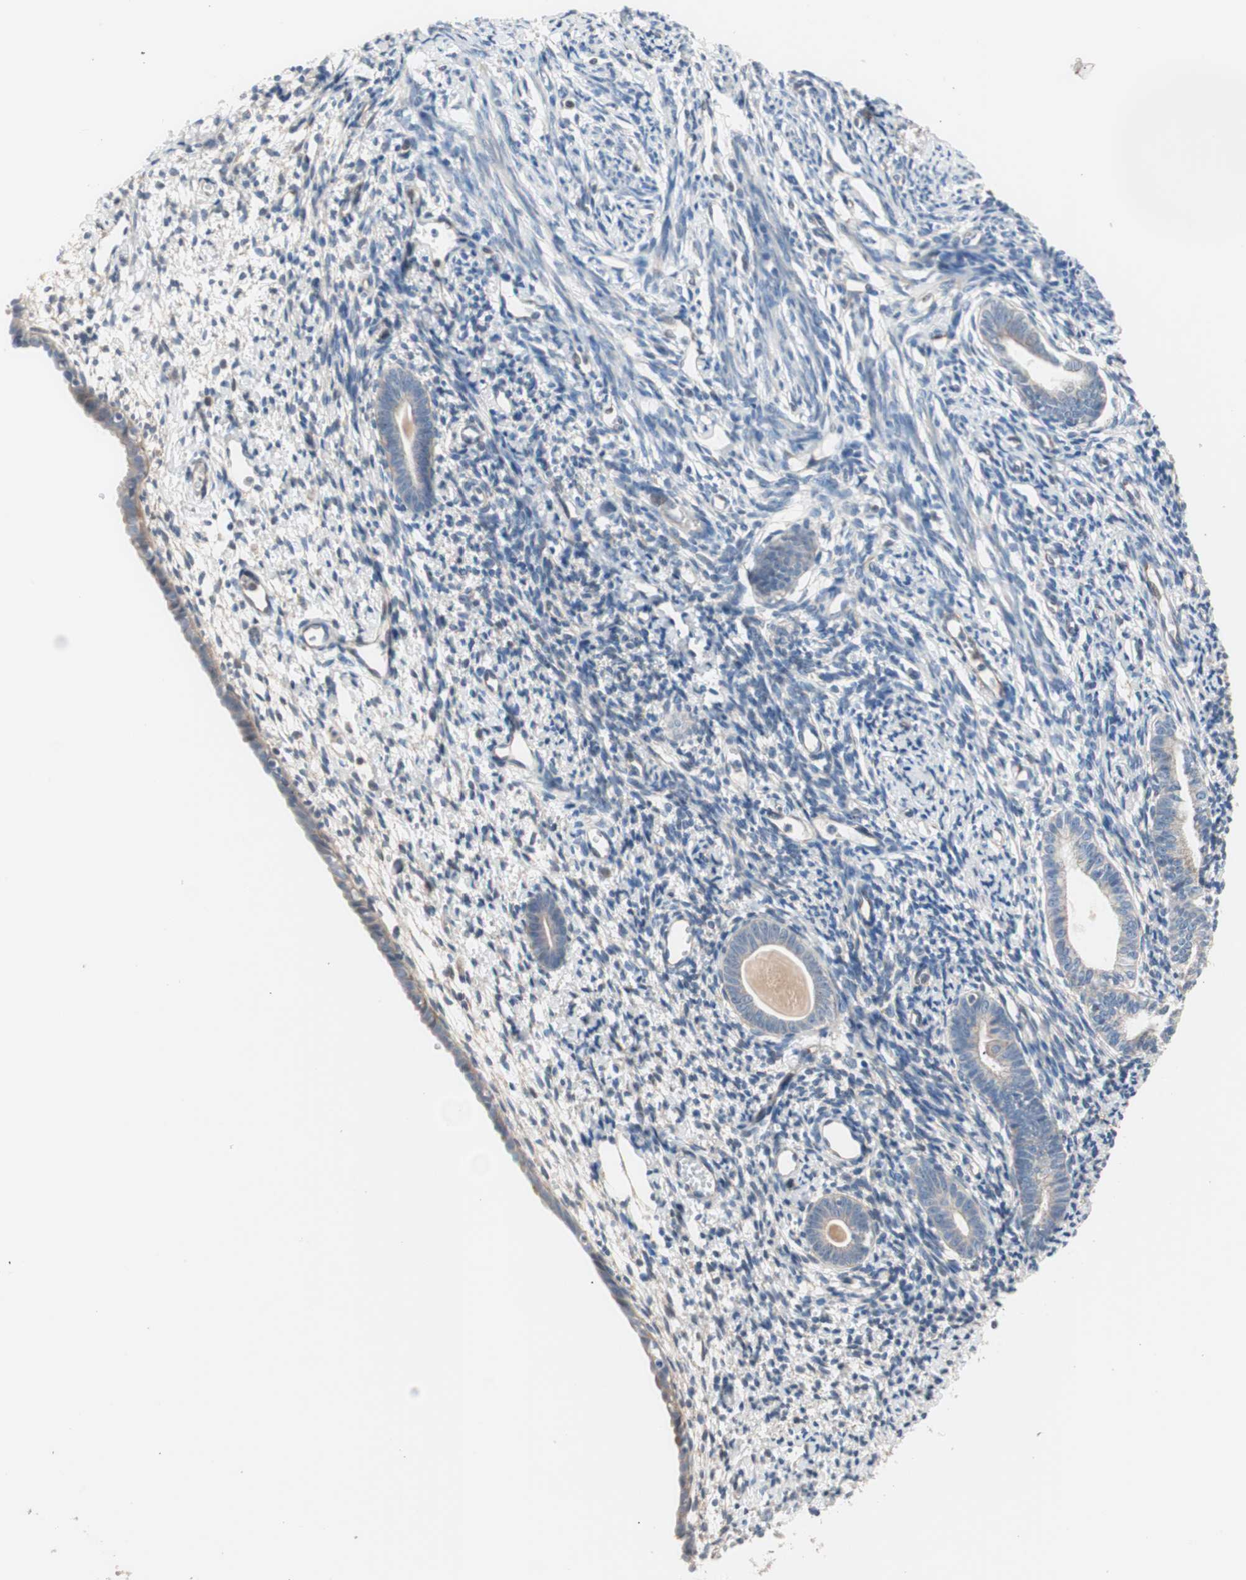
{"staining": {"intensity": "weak", "quantity": "25%-75%", "location": "cytoplasmic/membranous"}, "tissue": "endometrium", "cell_type": "Cells in endometrial stroma", "image_type": "normal", "snomed": [{"axis": "morphology", "description": "Normal tissue, NOS"}, {"axis": "topography", "description": "Endometrium"}], "caption": "This histopathology image exhibits immunohistochemistry staining of unremarkable human endometrium, with low weak cytoplasmic/membranous staining in about 25%-75% of cells in endometrial stroma.", "gene": "SMG1", "patient": {"sex": "female", "age": 71}}